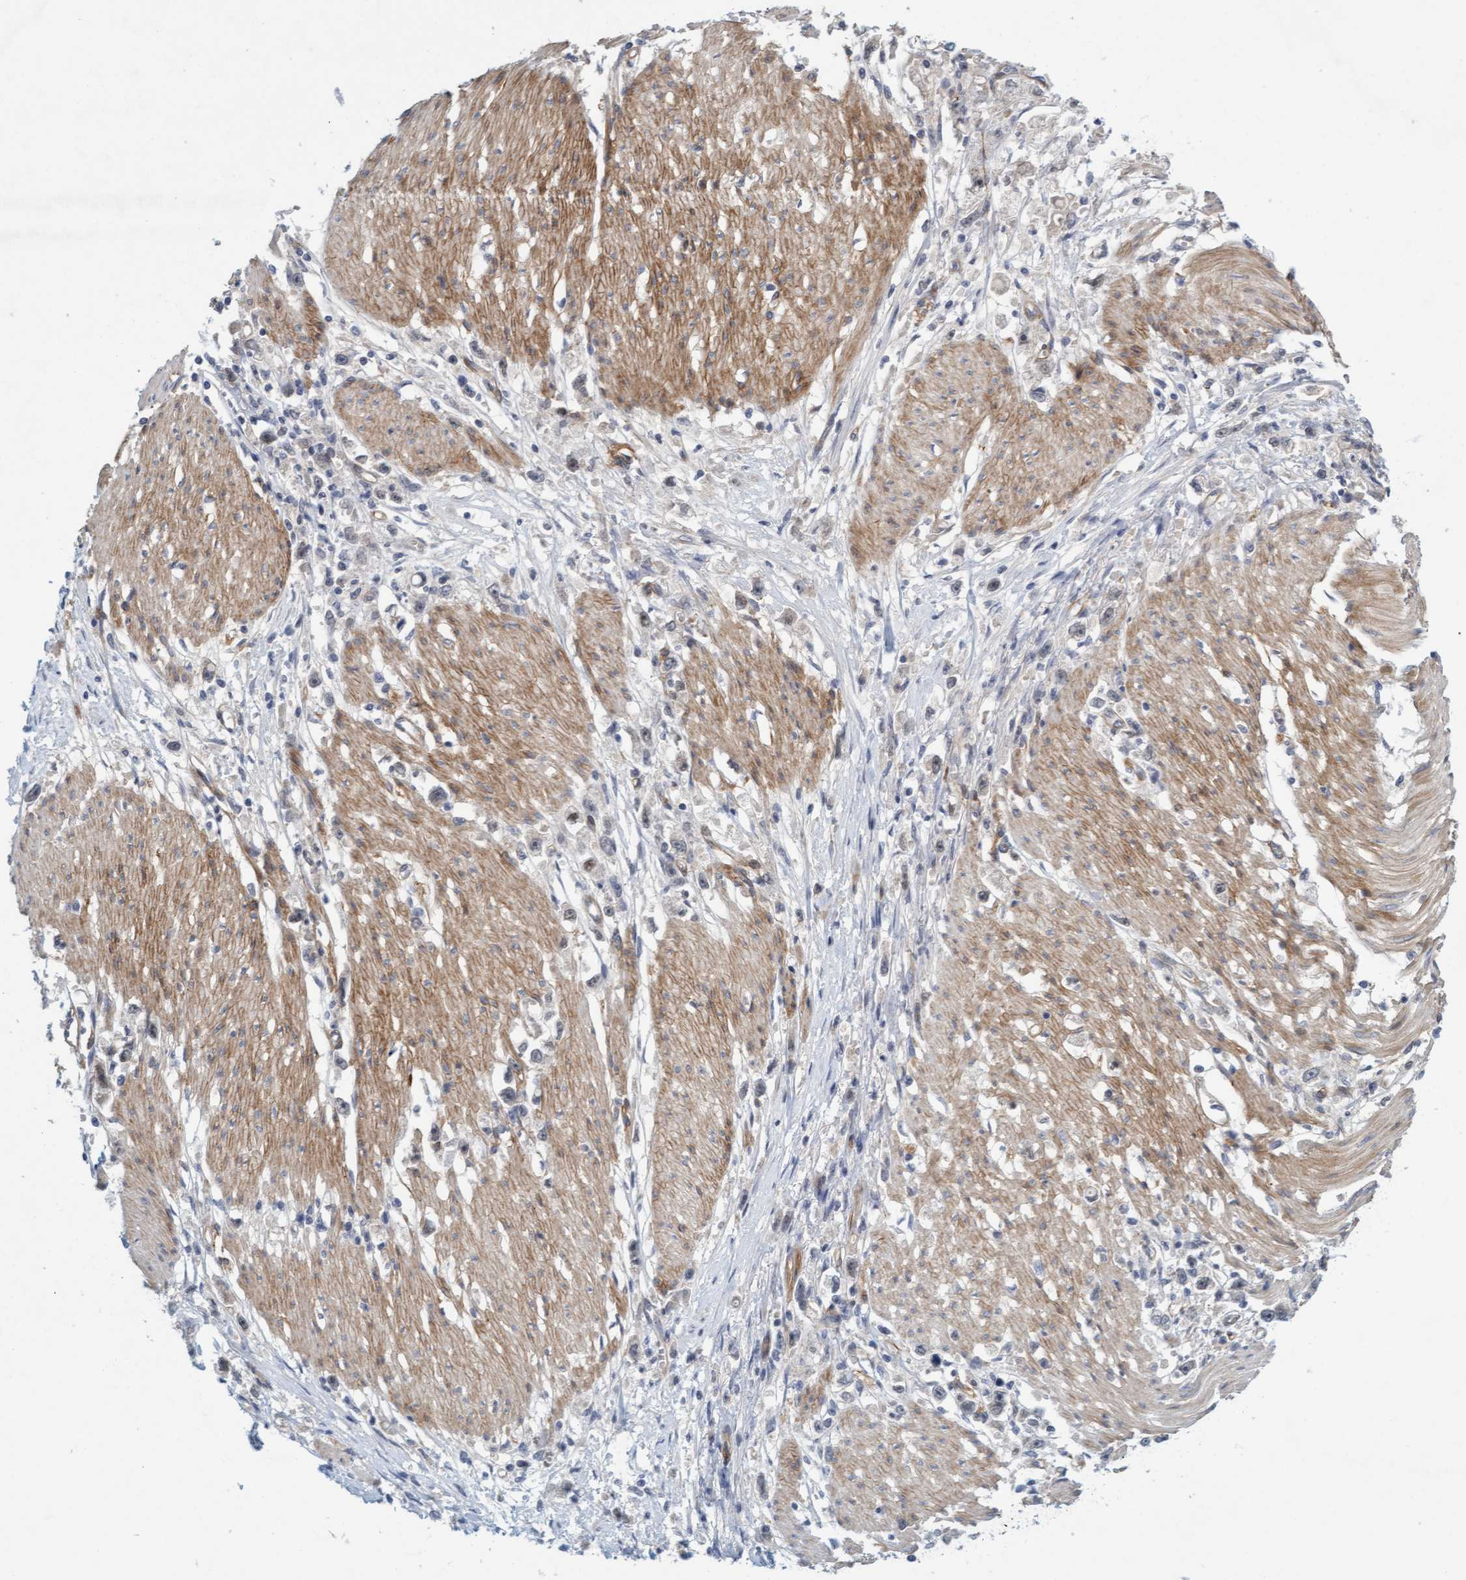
{"staining": {"intensity": "weak", "quantity": "<25%", "location": "cytoplasmic/membranous"}, "tissue": "stomach cancer", "cell_type": "Tumor cells", "image_type": "cancer", "snomed": [{"axis": "morphology", "description": "Adenocarcinoma, NOS"}, {"axis": "topography", "description": "Stomach"}], "caption": "IHC micrograph of human adenocarcinoma (stomach) stained for a protein (brown), which exhibits no staining in tumor cells.", "gene": "TSTD2", "patient": {"sex": "female", "age": 59}}